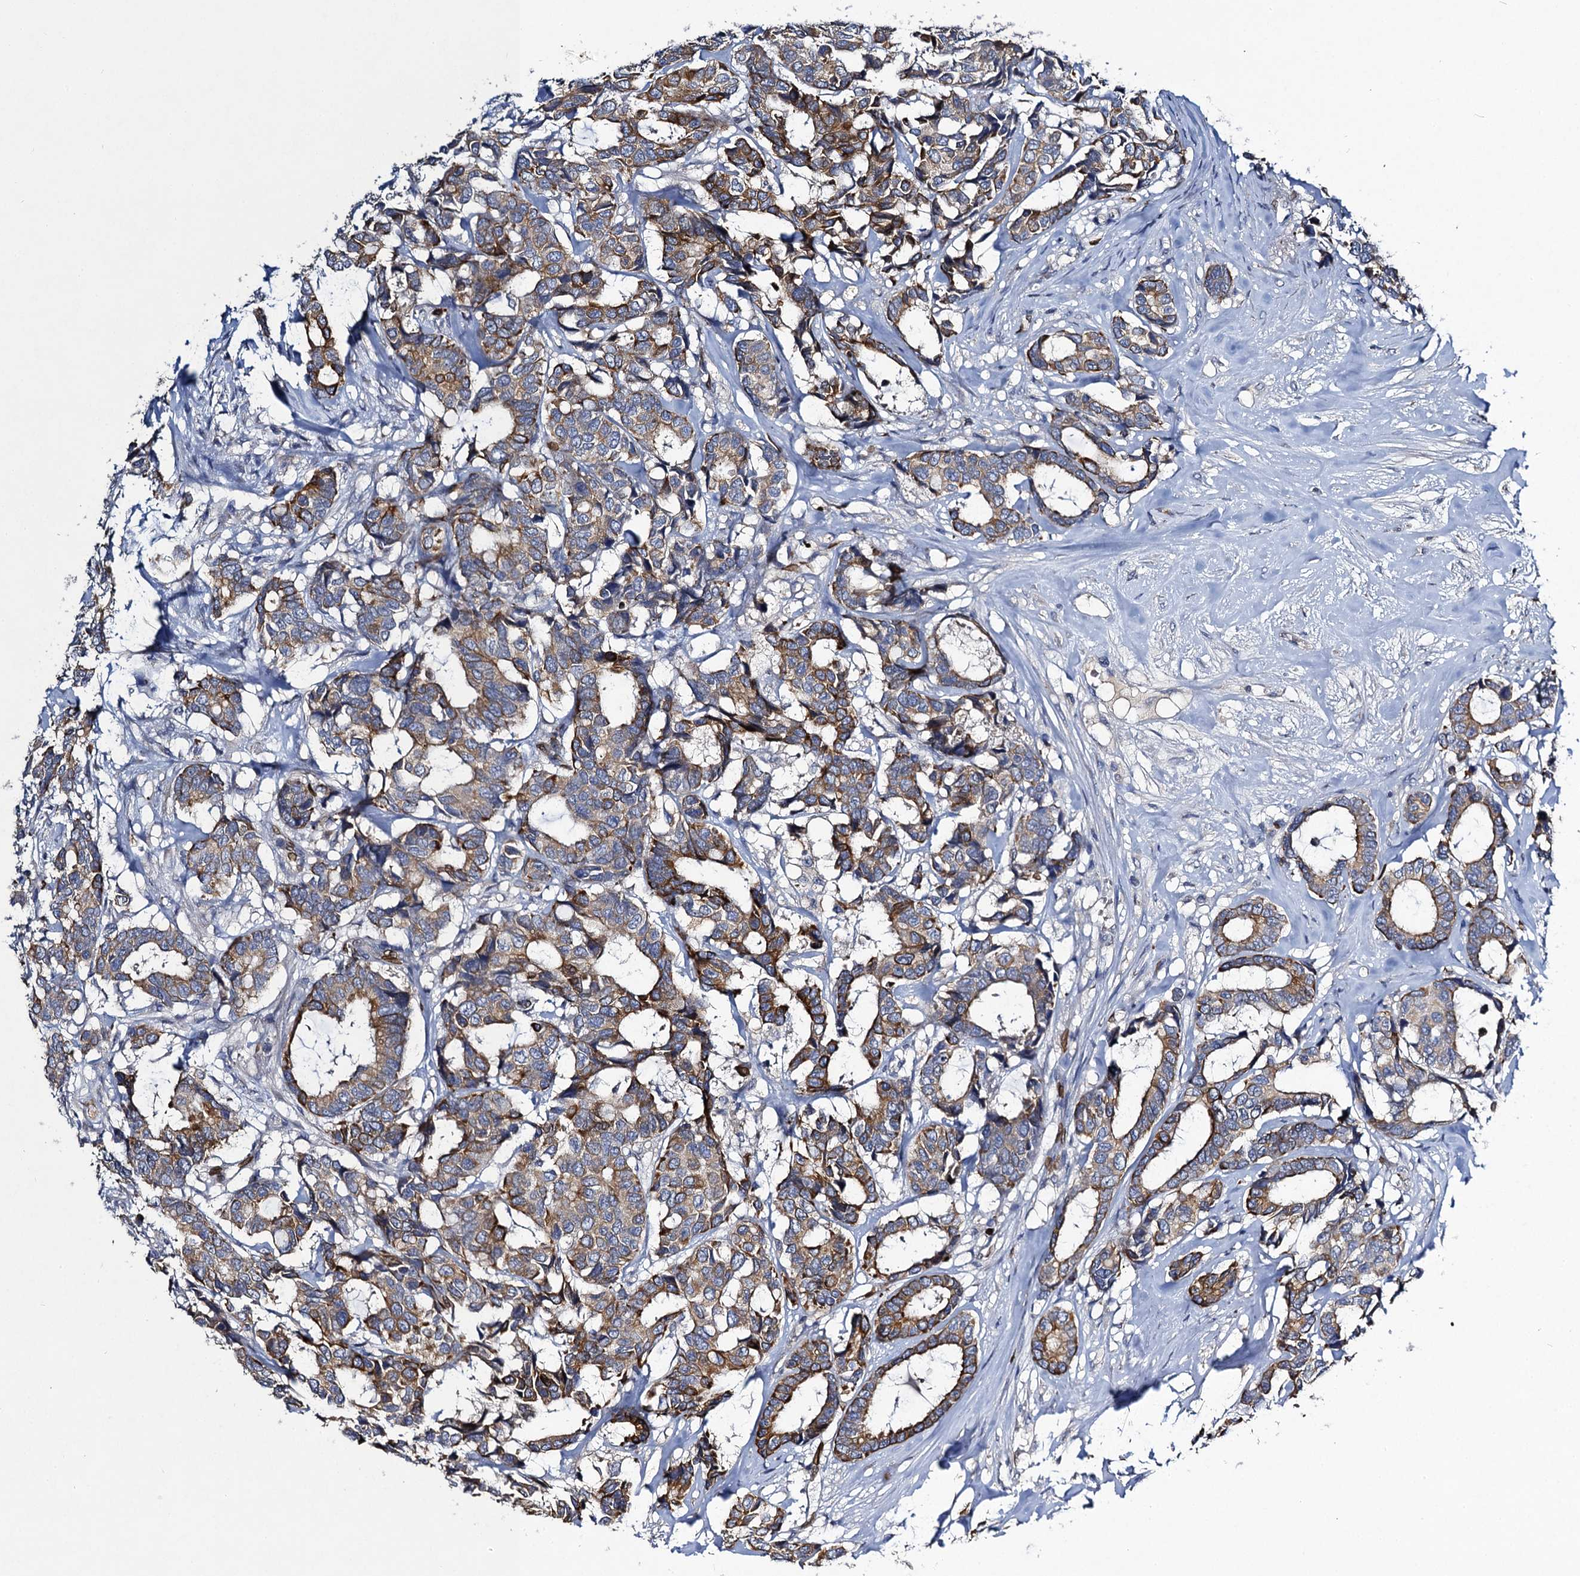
{"staining": {"intensity": "moderate", "quantity": ">75%", "location": "cytoplasmic/membranous"}, "tissue": "breast cancer", "cell_type": "Tumor cells", "image_type": "cancer", "snomed": [{"axis": "morphology", "description": "Duct carcinoma"}, {"axis": "topography", "description": "Breast"}], "caption": "High-power microscopy captured an immunohistochemistry (IHC) image of breast intraductal carcinoma, revealing moderate cytoplasmic/membranous staining in about >75% of tumor cells.", "gene": "SLC11A2", "patient": {"sex": "female", "age": 87}}